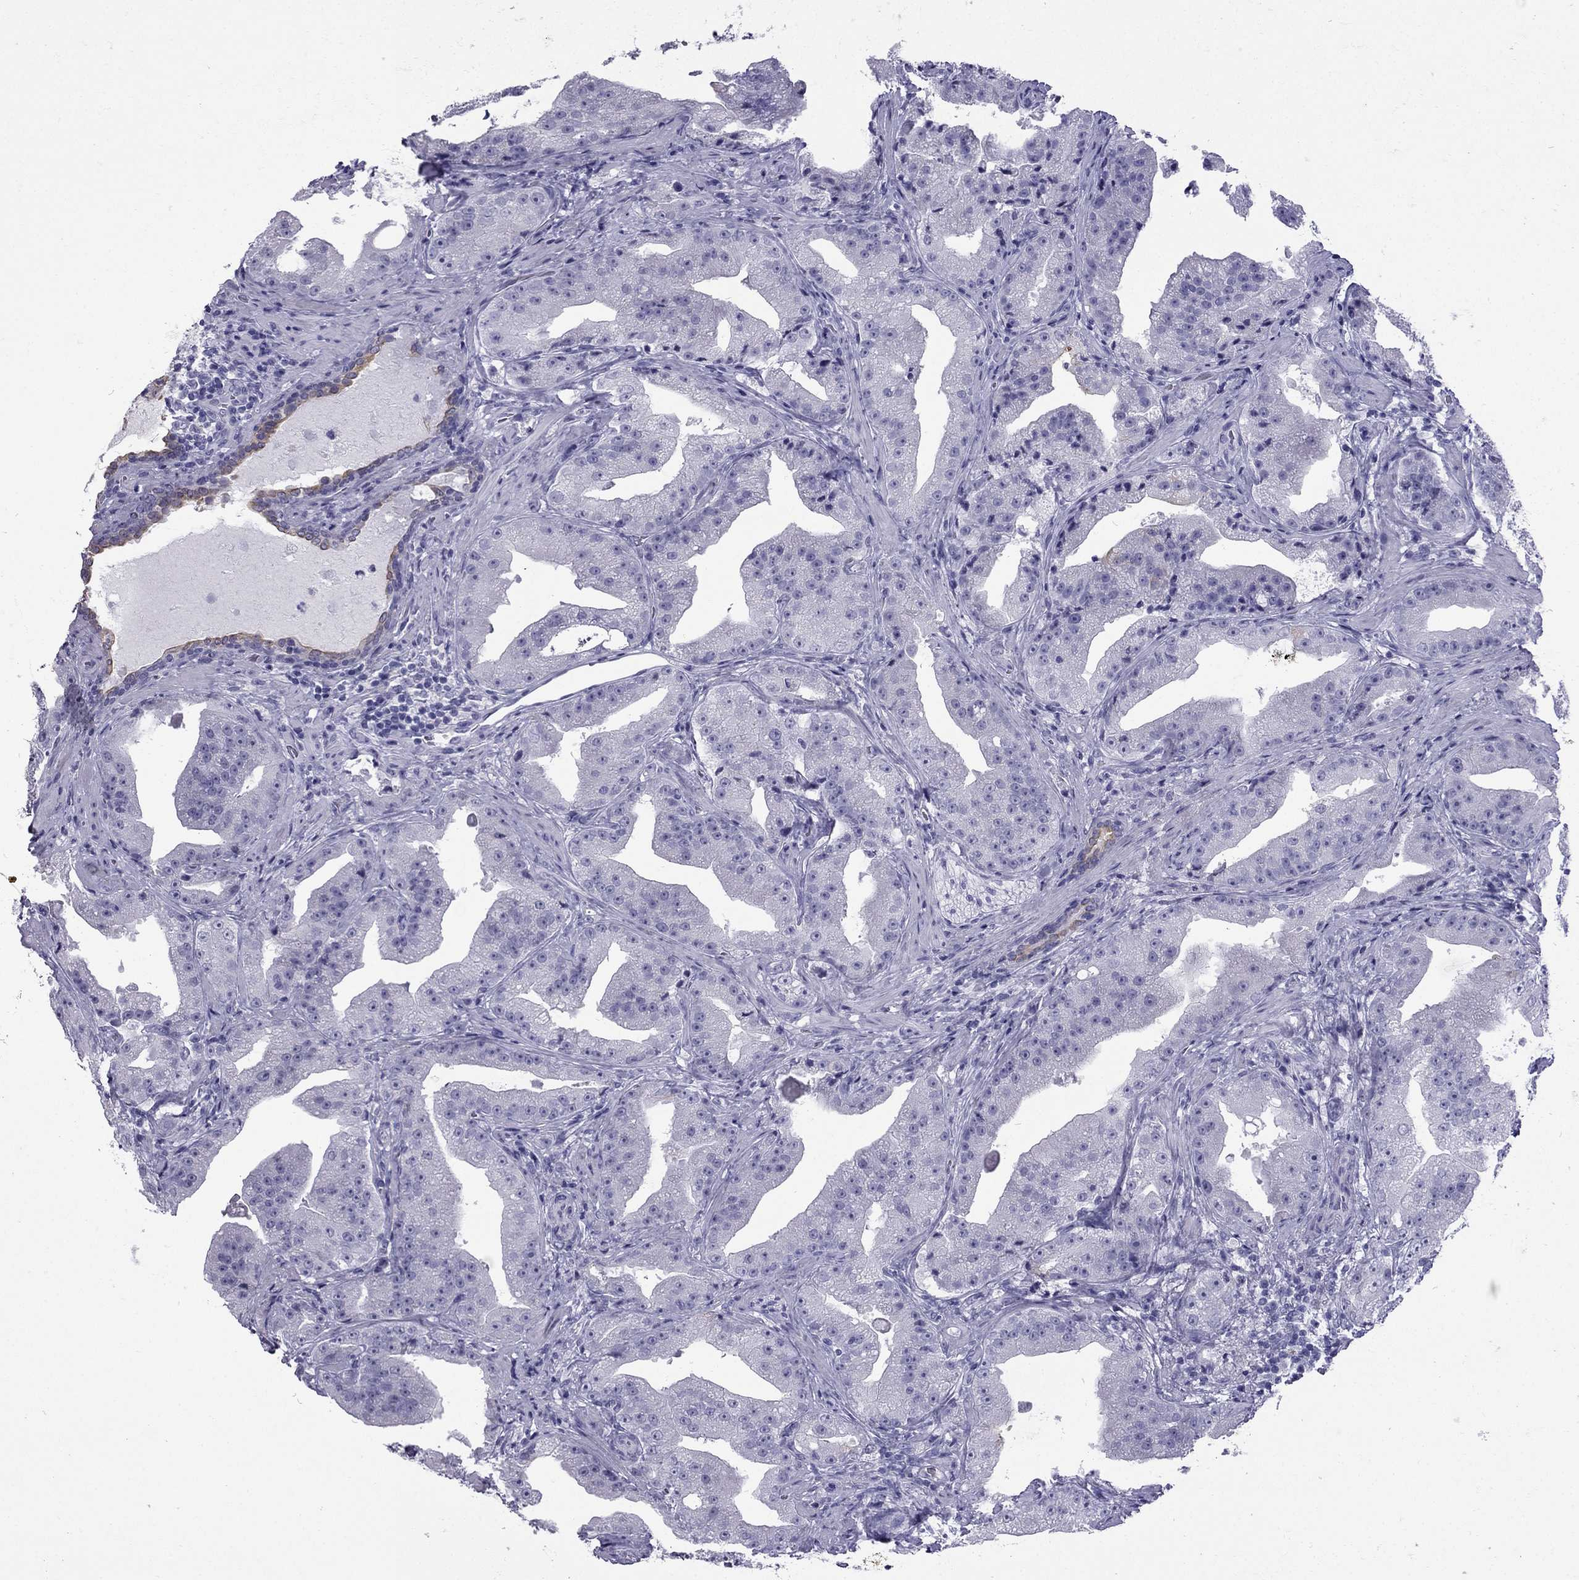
{"staining": {"intensity": "negative", "quantity": "none", "location": "none"}, "tissue": "prostate cancer", "cell_type": "Tumor cells", "image_type": "cancer", "snomed": [{"axis": "morphology", "description": "Adenocarcinoma, Low grade"}, {"axis": "topography", "description": "Prostate"}], "caption": "Protein analysis of prostate cancer (adenocarcinoma (low-grade)) displays no significant positivity in tumor cells.", "gene": "GJA8", "patient": {"sex": "male", "age": 62}}